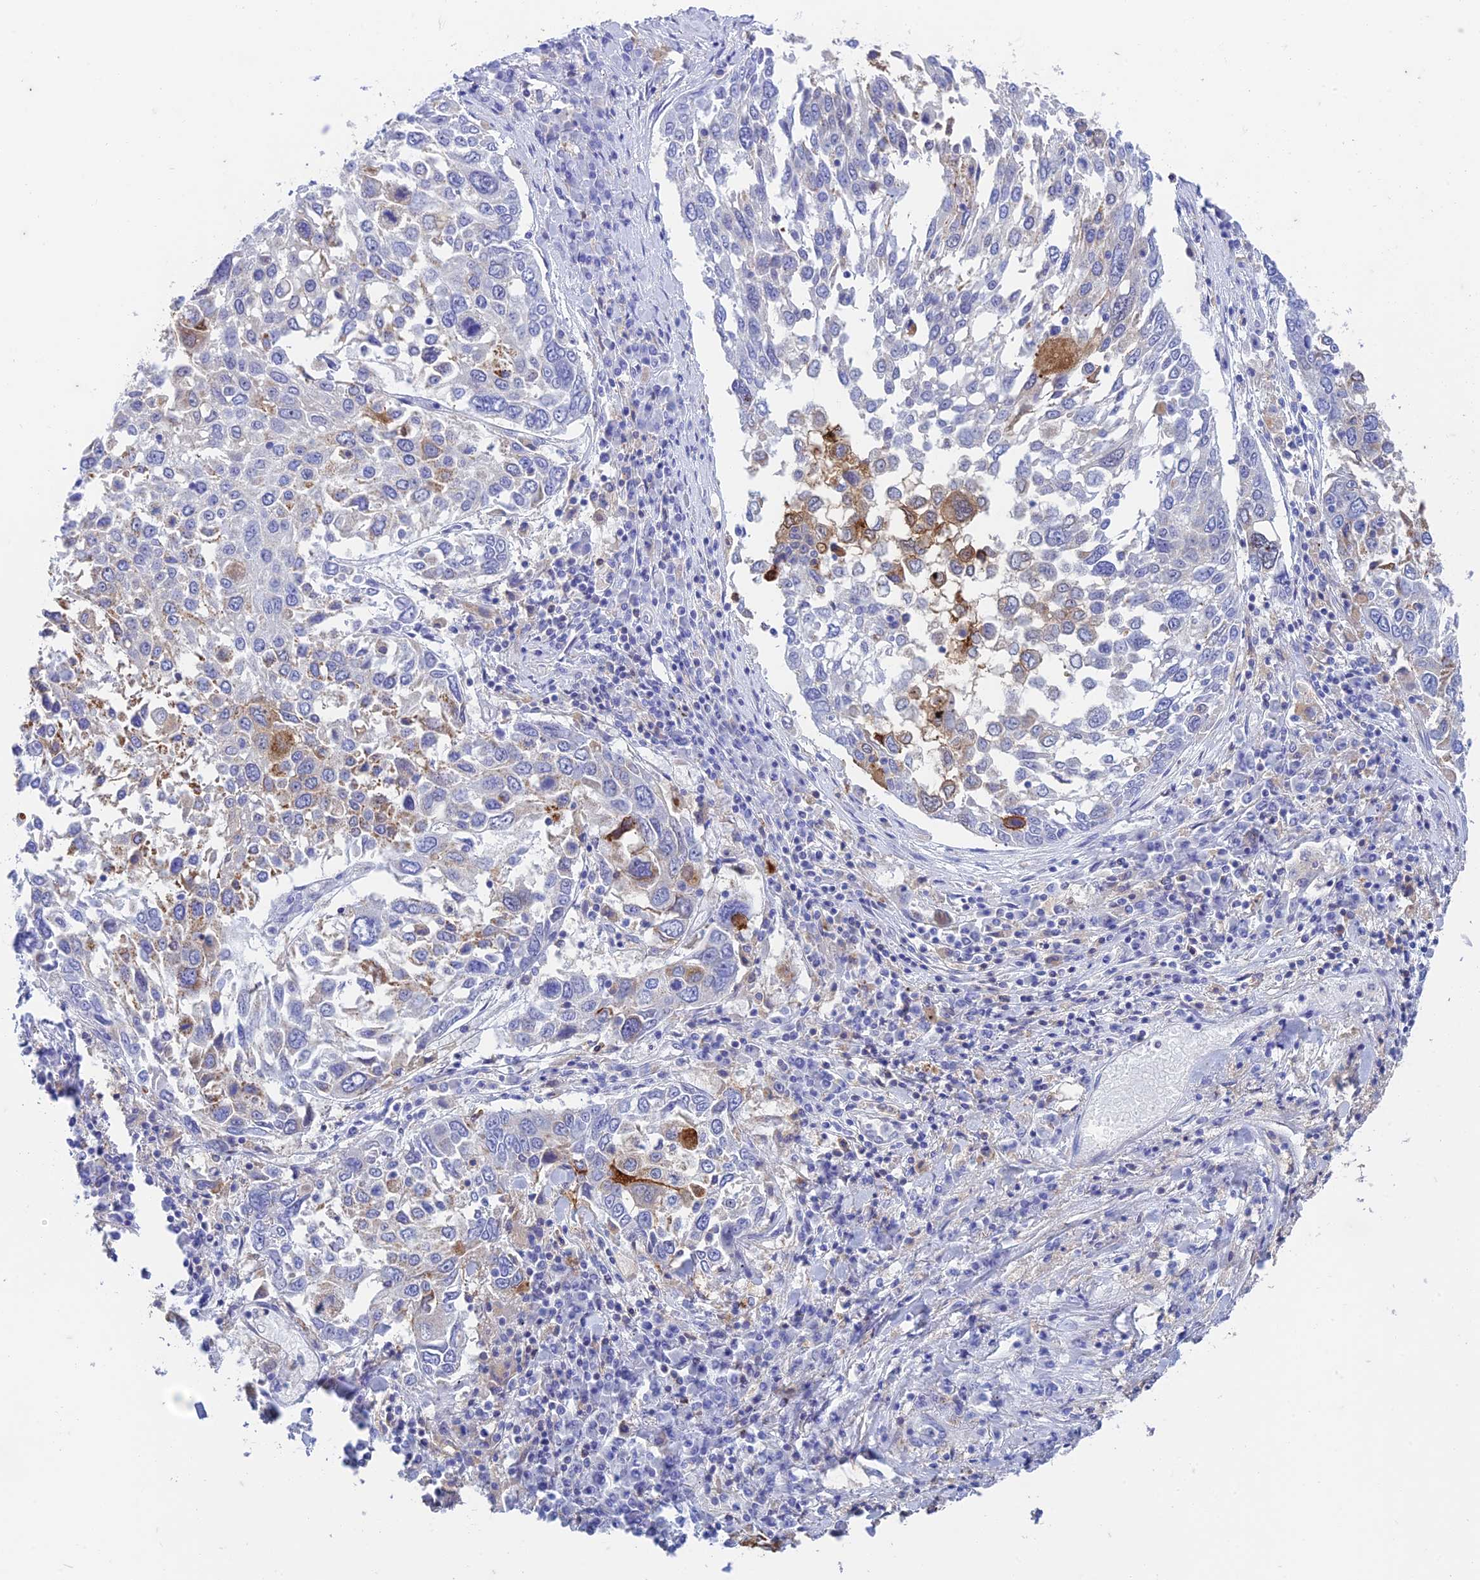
{"staining": {"intensity": "moderate", "quantity": "<25%", "location": "cytoplasmic/membranous"}, "tissue": "lung cancer", "cell_type": "Tumor cells", "image_type": "cancer", "snomed": [{"axis": "morphology", "description": "Squamous cell carcinoma, NOS"}, {"axis": "topography", "description": "Lung"}], "caption": "Human lung cancer stained with a protein marker displays moderate staining in tumor cells.", "gene": "FGF7", "patient": {"sex": "male", "age": 65}}